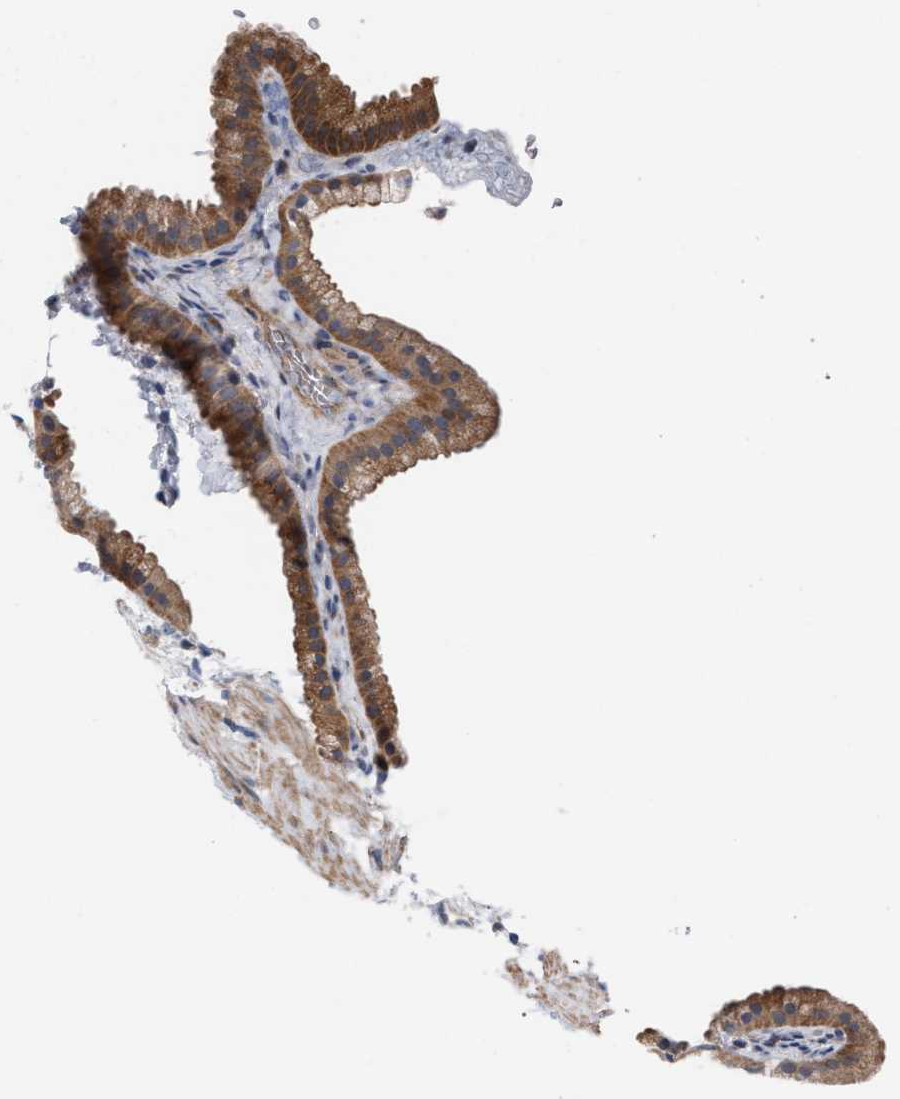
{"staining": {"intensity": "moderate", "quantity": ">75%", "location": "cytoplasmic/membranous"}, "tissue": "gallbladder", "cell_type": "Glandular cells", "image_type": "normal", "snomed": [{"axis": "morphology", "description": "Normal tissue, NOS"}, {"axis": "topography", "description": "Gallbladder"}], "caption": "High-magnification brightfield microscopy of unremarkable gallbladder stained with DAB (brown) and counterstained with hematoxylin (blue). glandular cells exhibit moderate cytoplasmic/membranous positivity is seen in approximately>75% of cells.", "gene": "RNF135", "patient": {"sex": "female", "age": 64}}